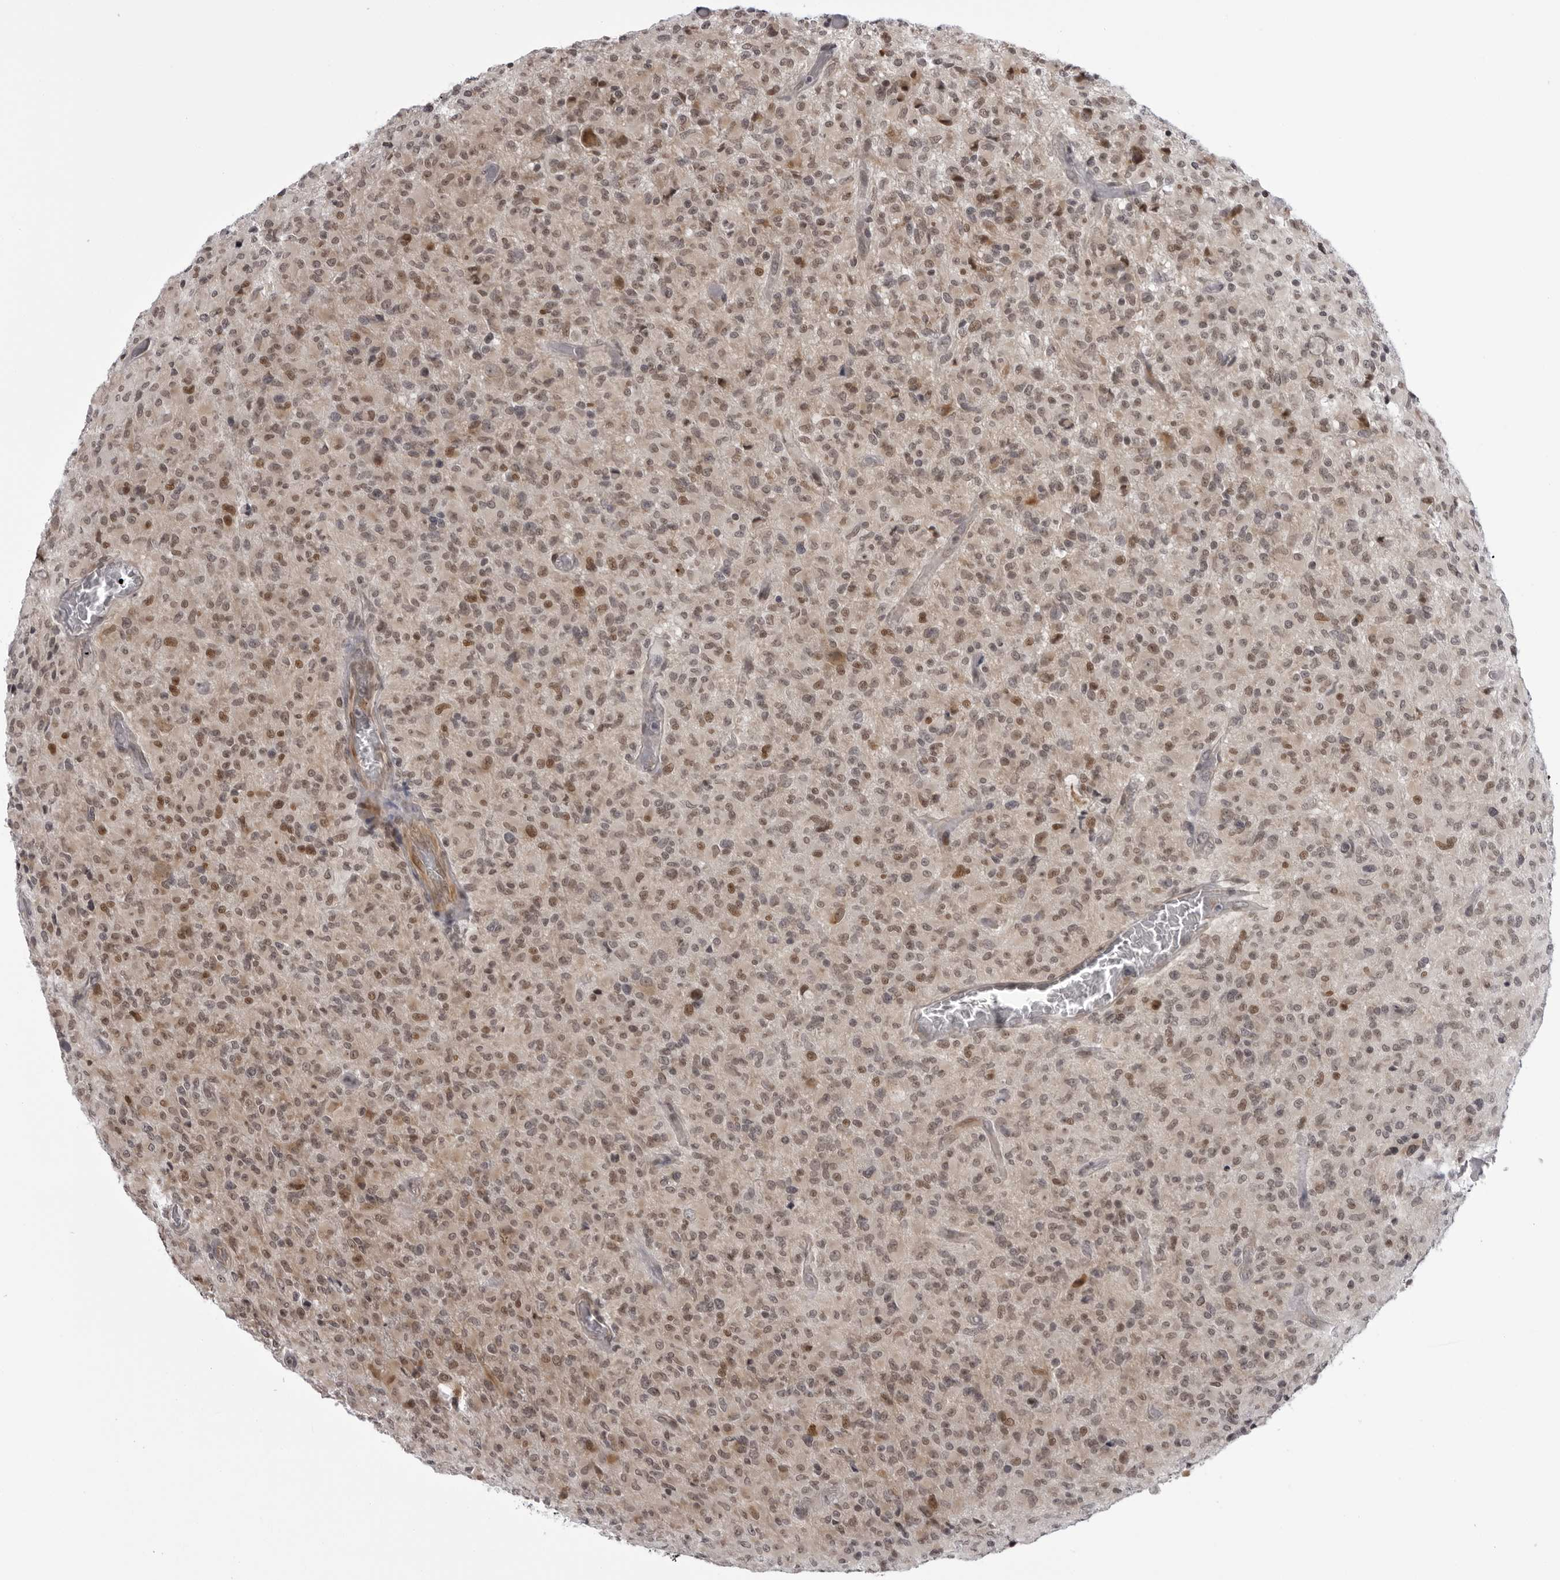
{"staining": {"intensity": "moderate", "quantity": ">75%", "location": "nuclear"}, "tissue": "glioma", "cell_type": "Tumor cells", "image_type": "cancer", "snomed": [{"axis": "morphology", "description": "Glioma, malignant, High grade"}, {"axis": "topography", "description": "Brain"}], "caption": "Protein analysis of glioma tissue exhibits moderate nuclear positivity in approximately >75% of tumor cells. (IHC, brightfield microscopy, high magnification).", "gene": "GCSAML", "patient": {"sex": "female", "age": 57}}